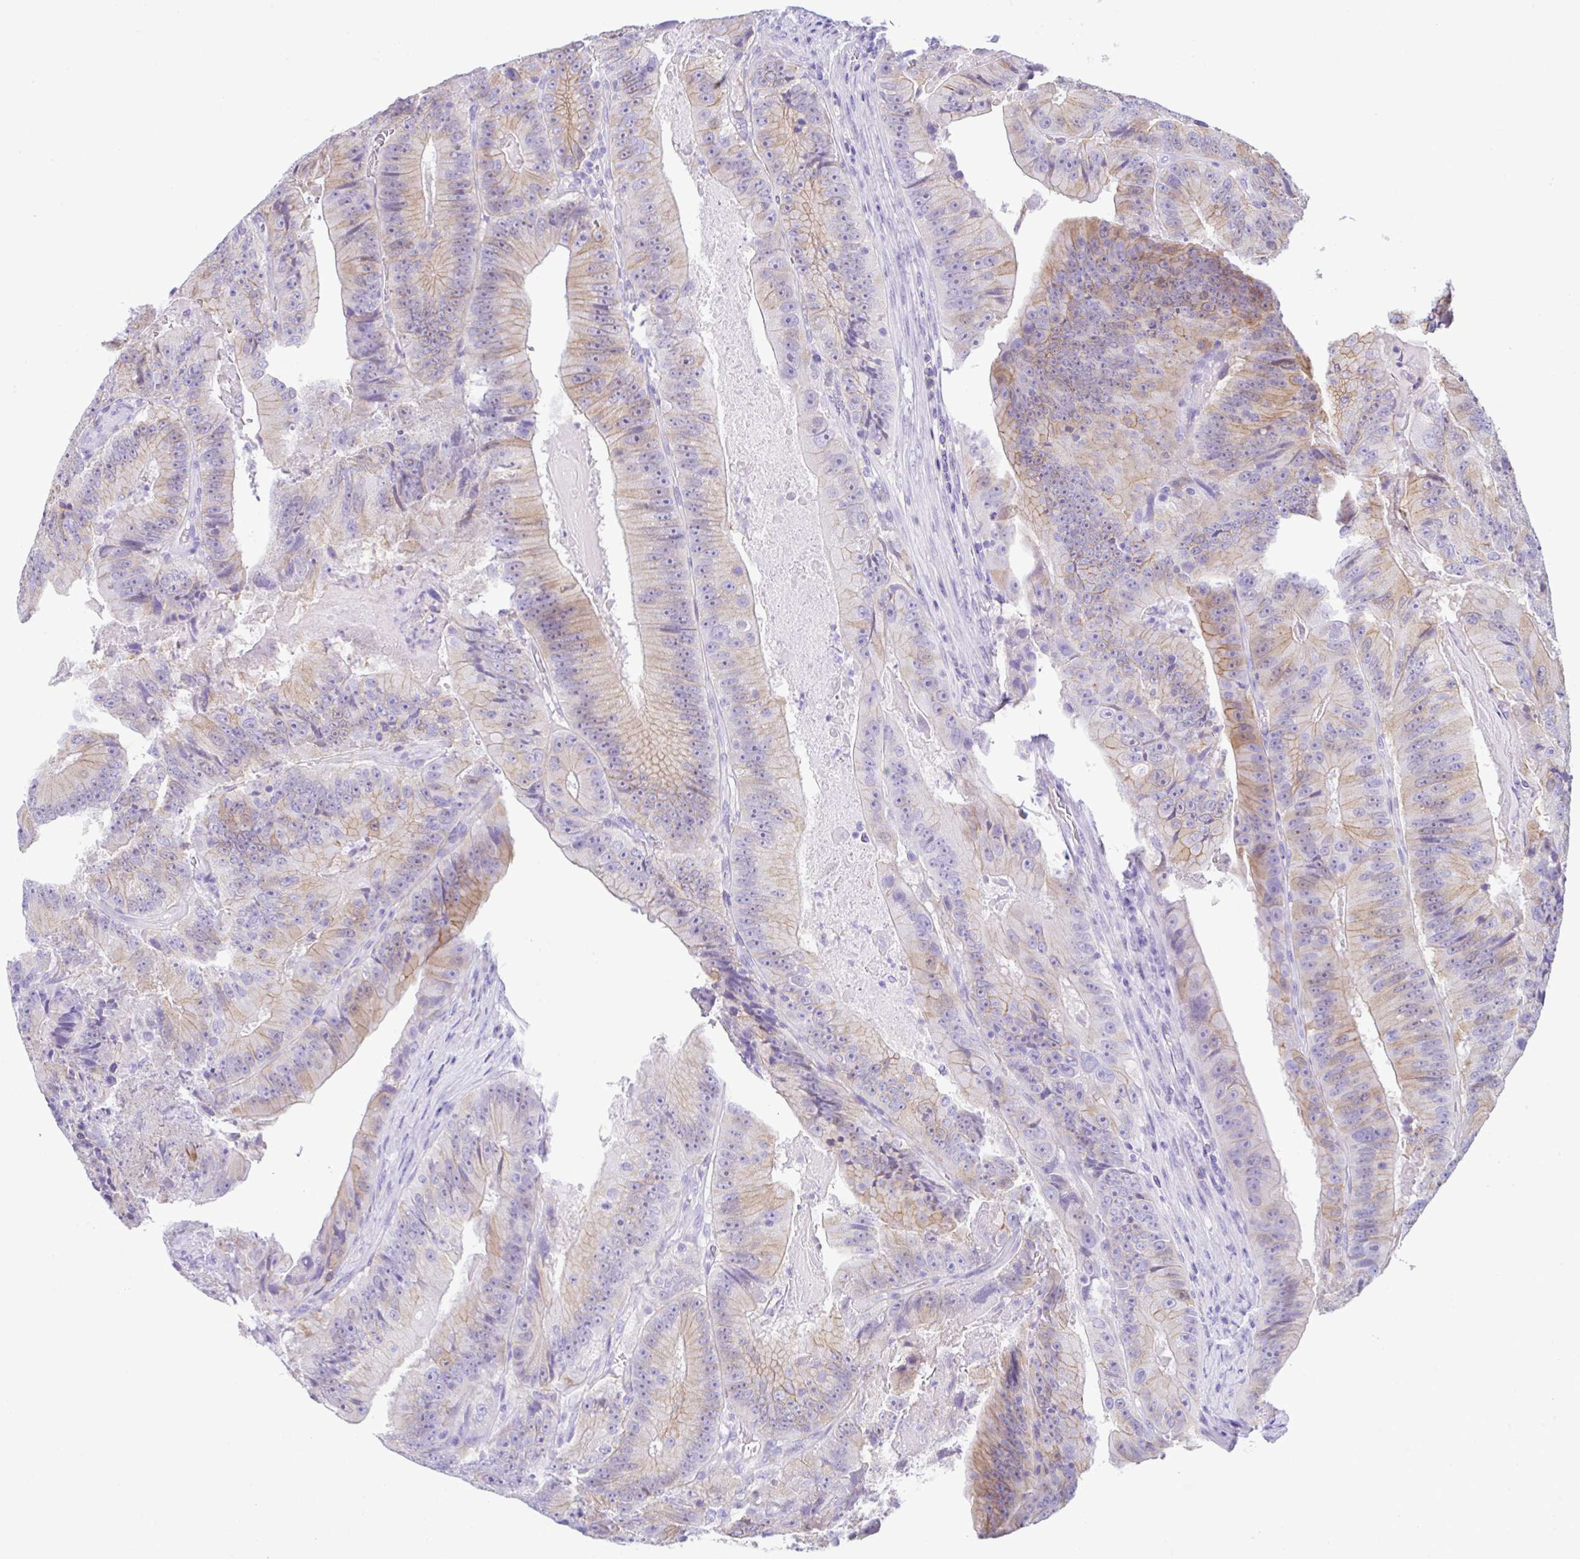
{"staining": {"intensity": "weak", "quantity": "25%-75%", "location": "cytoplasmic/membranous"}, "tissue": "colorectal cancer", "cell_type": "Tumor cells", "image_type": "cancer", "snomed": [{"axis": "morphology", "description": "Adenocarcinoma, NOS"}, {"axis": "topography", "description": "Colon"}], "caption": "IHC image of neoplastic tissue: colorectal cancer stained using immunohistochemistry (IHC) displays low levels of weak protein expression localized specifically in the cytoplasmic/membranous of tumor cells, appearing as a cytoplasmic/membranous brown color.", "gene": "RRM2", "patient": {"sex": "female", "age": 86}}